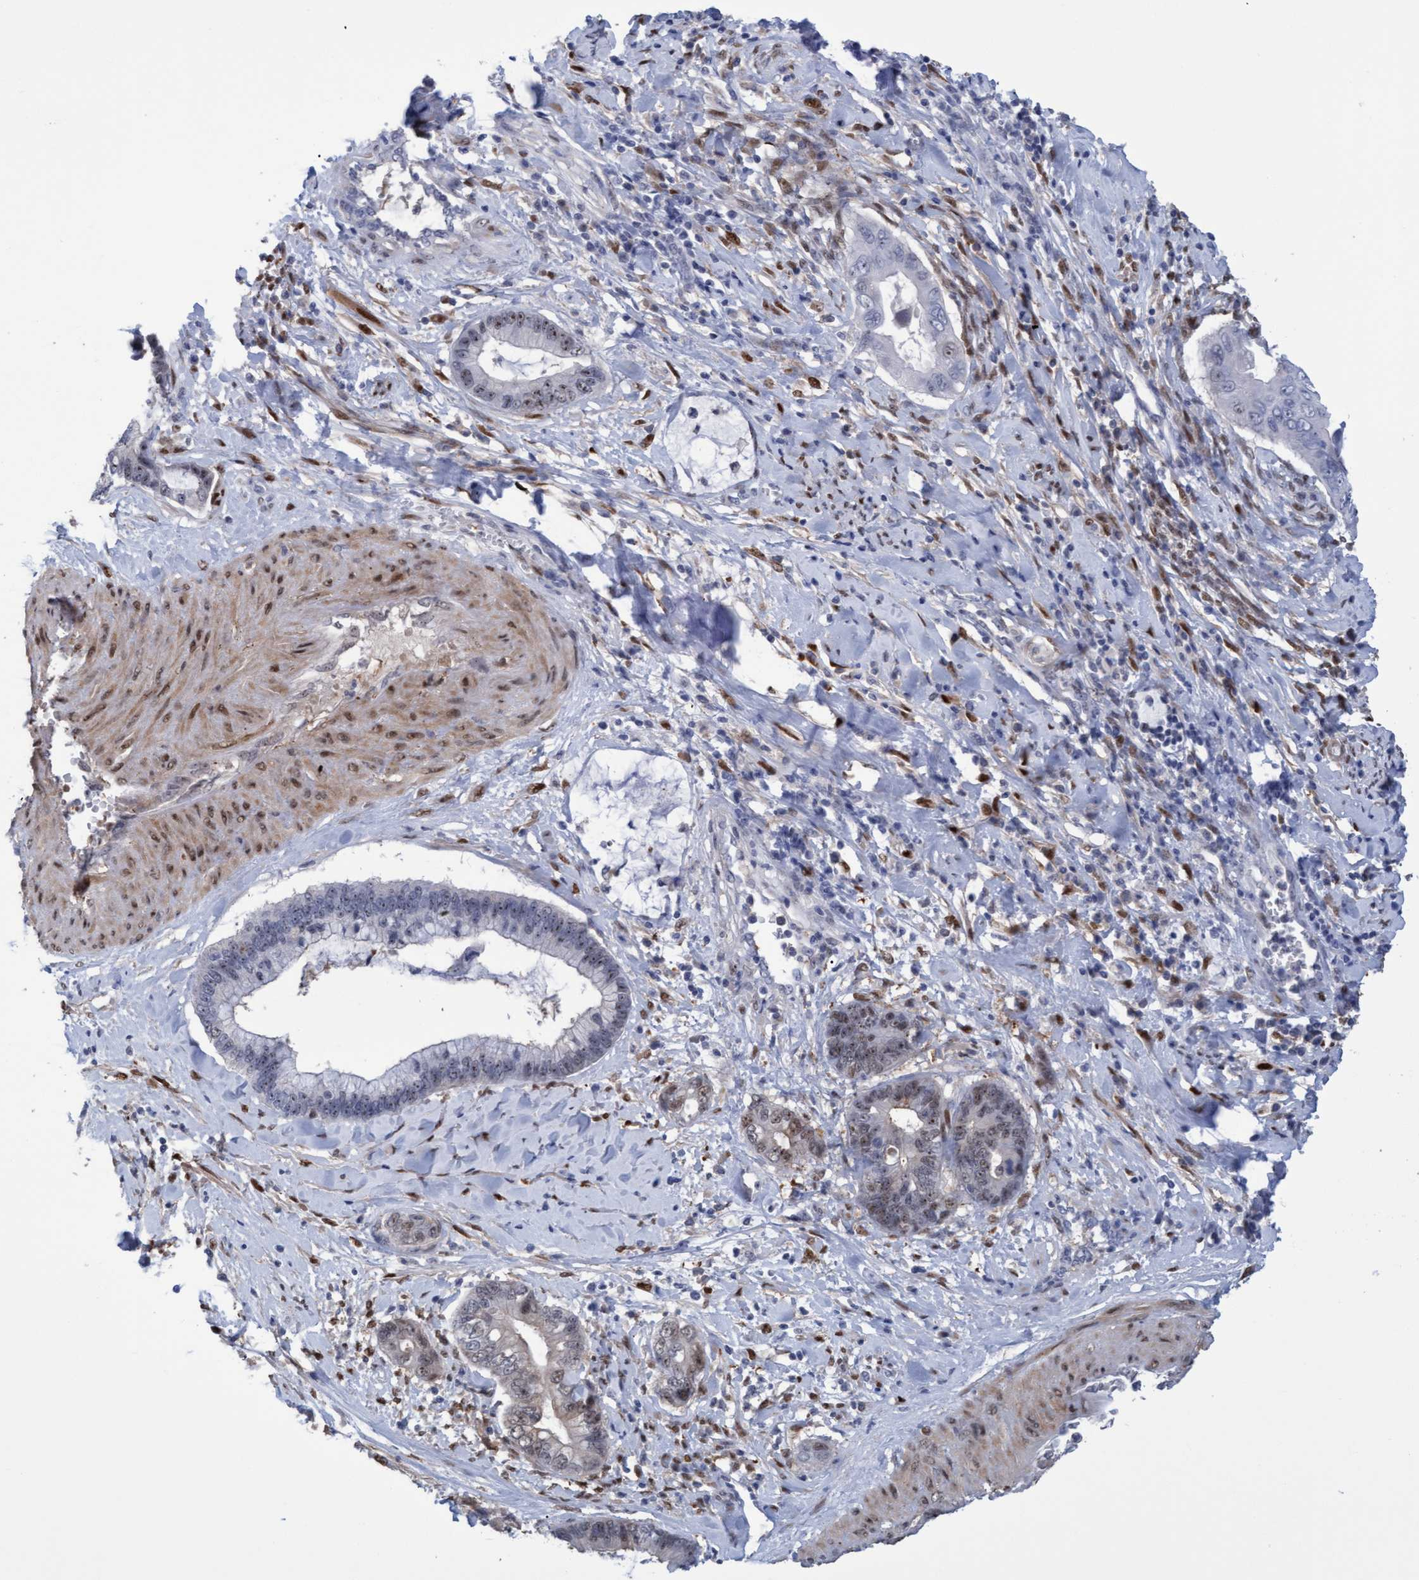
{"staining": {"intensity": "weak", "quantity": "<25%", "location": "nuclear"}, "tissue": "cervical cancer", "cell_type": "Tumor cells", "image_type": "cancer", "snomed": [{"axis": "morphology", "description": "Adenocarcinoma, NOS"}, {"axis": "topography", "description": "Cervix"}], "caption": "Histopathology image shows no significant protein positivity in tumor cells of cervical cancer (adenocarcinoma).", "gene": "PINX1", "patient": {"sex": "female", "age": 44}}